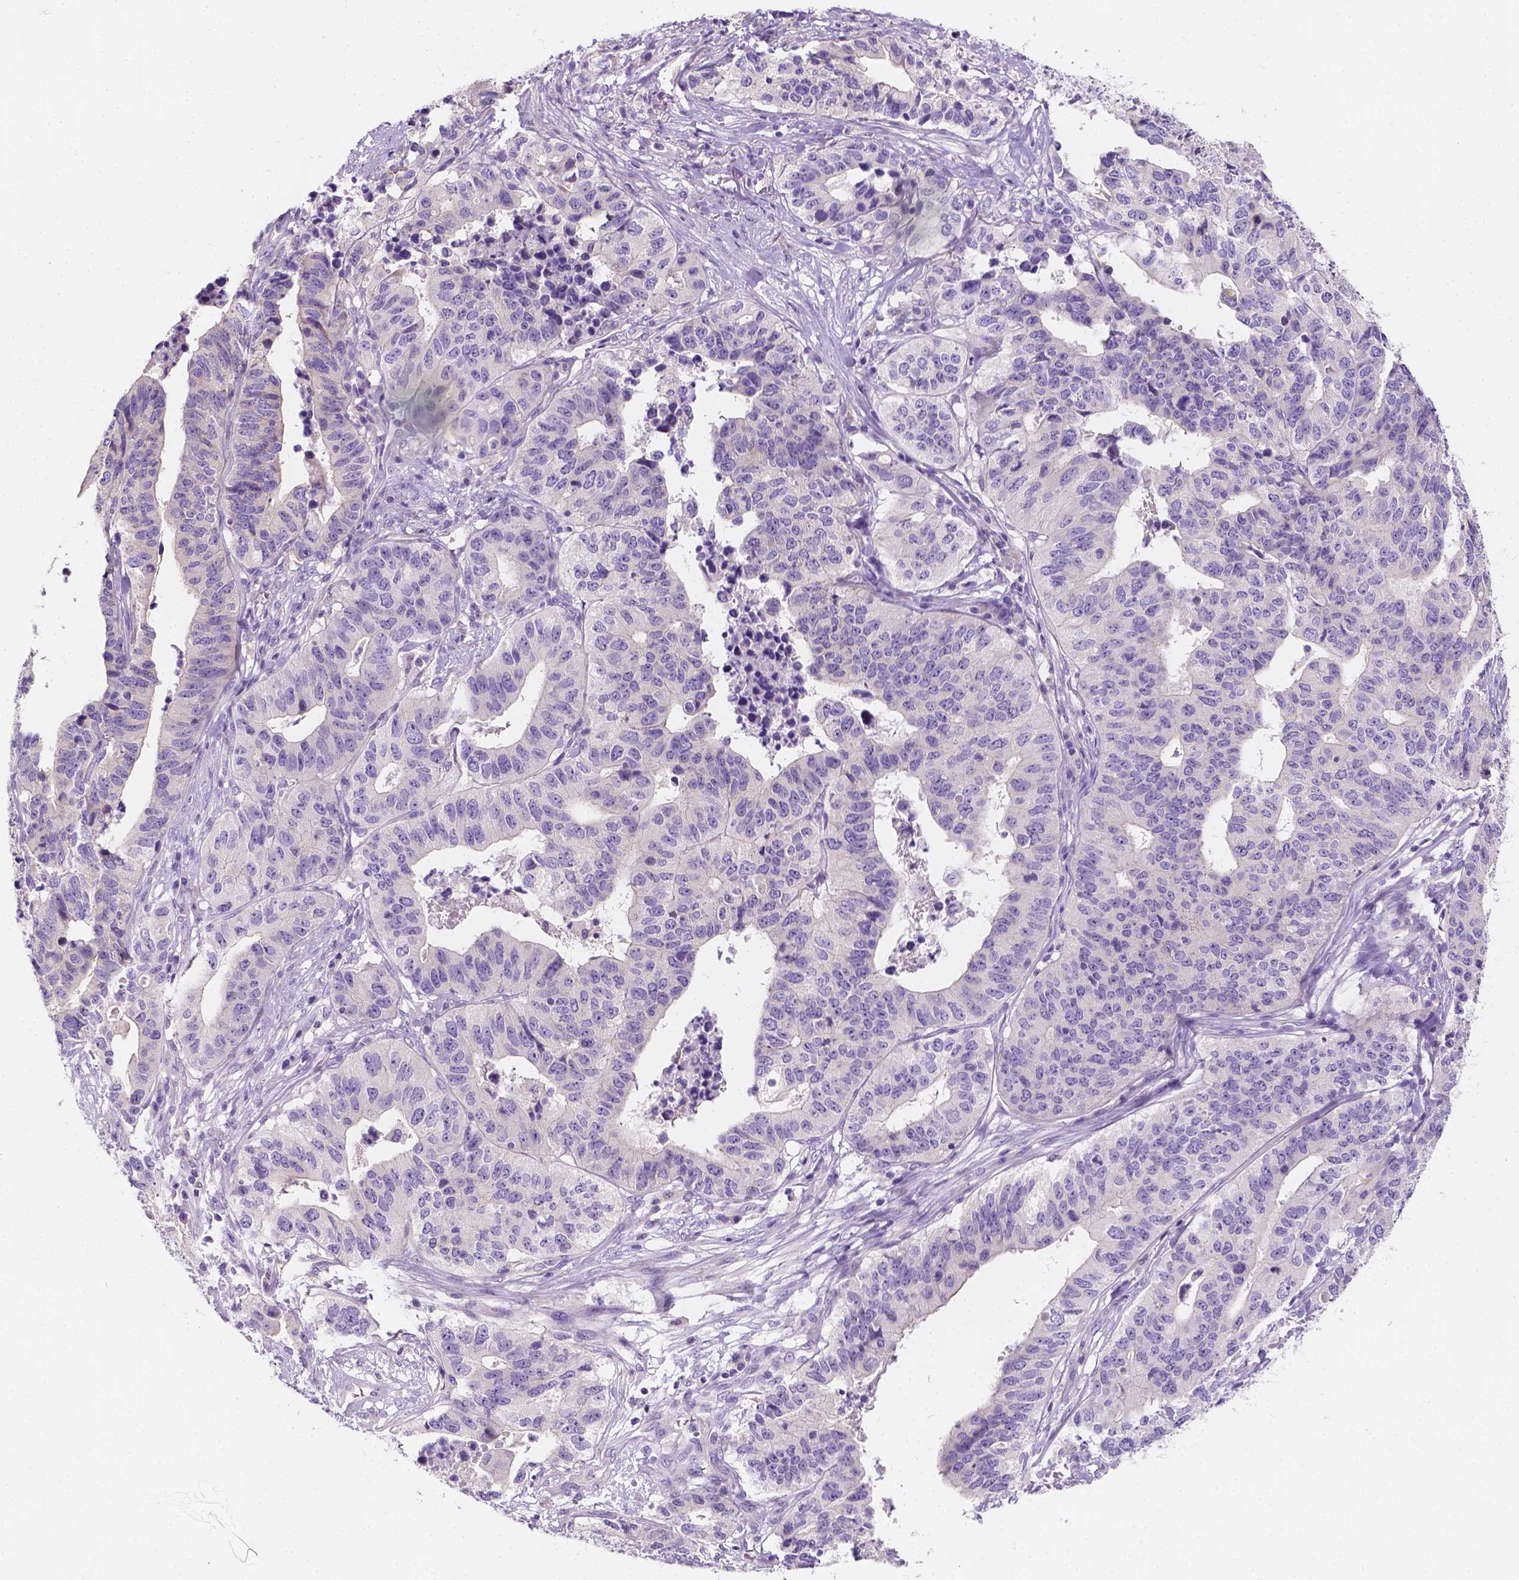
{"staining": {"intensity": "negative", "quantity": "none", "location": "none"}, "tissue": "stomach cancer", "cell_type": "Tumor cells", "image_type": "cancer", "snomed": [{"axis": "morphology", "description": "Adenocarcinoma, NOS"}, {"axis": "topography", "description": "Stomach, upper"}], "caption": "Immunohistochemical staining of stomach cancer (adenocarcinoma) exhibits no significant positivity in tumor cells.", "gene": "SIRT2", "patient": {"sex": "female", "age": 67}}